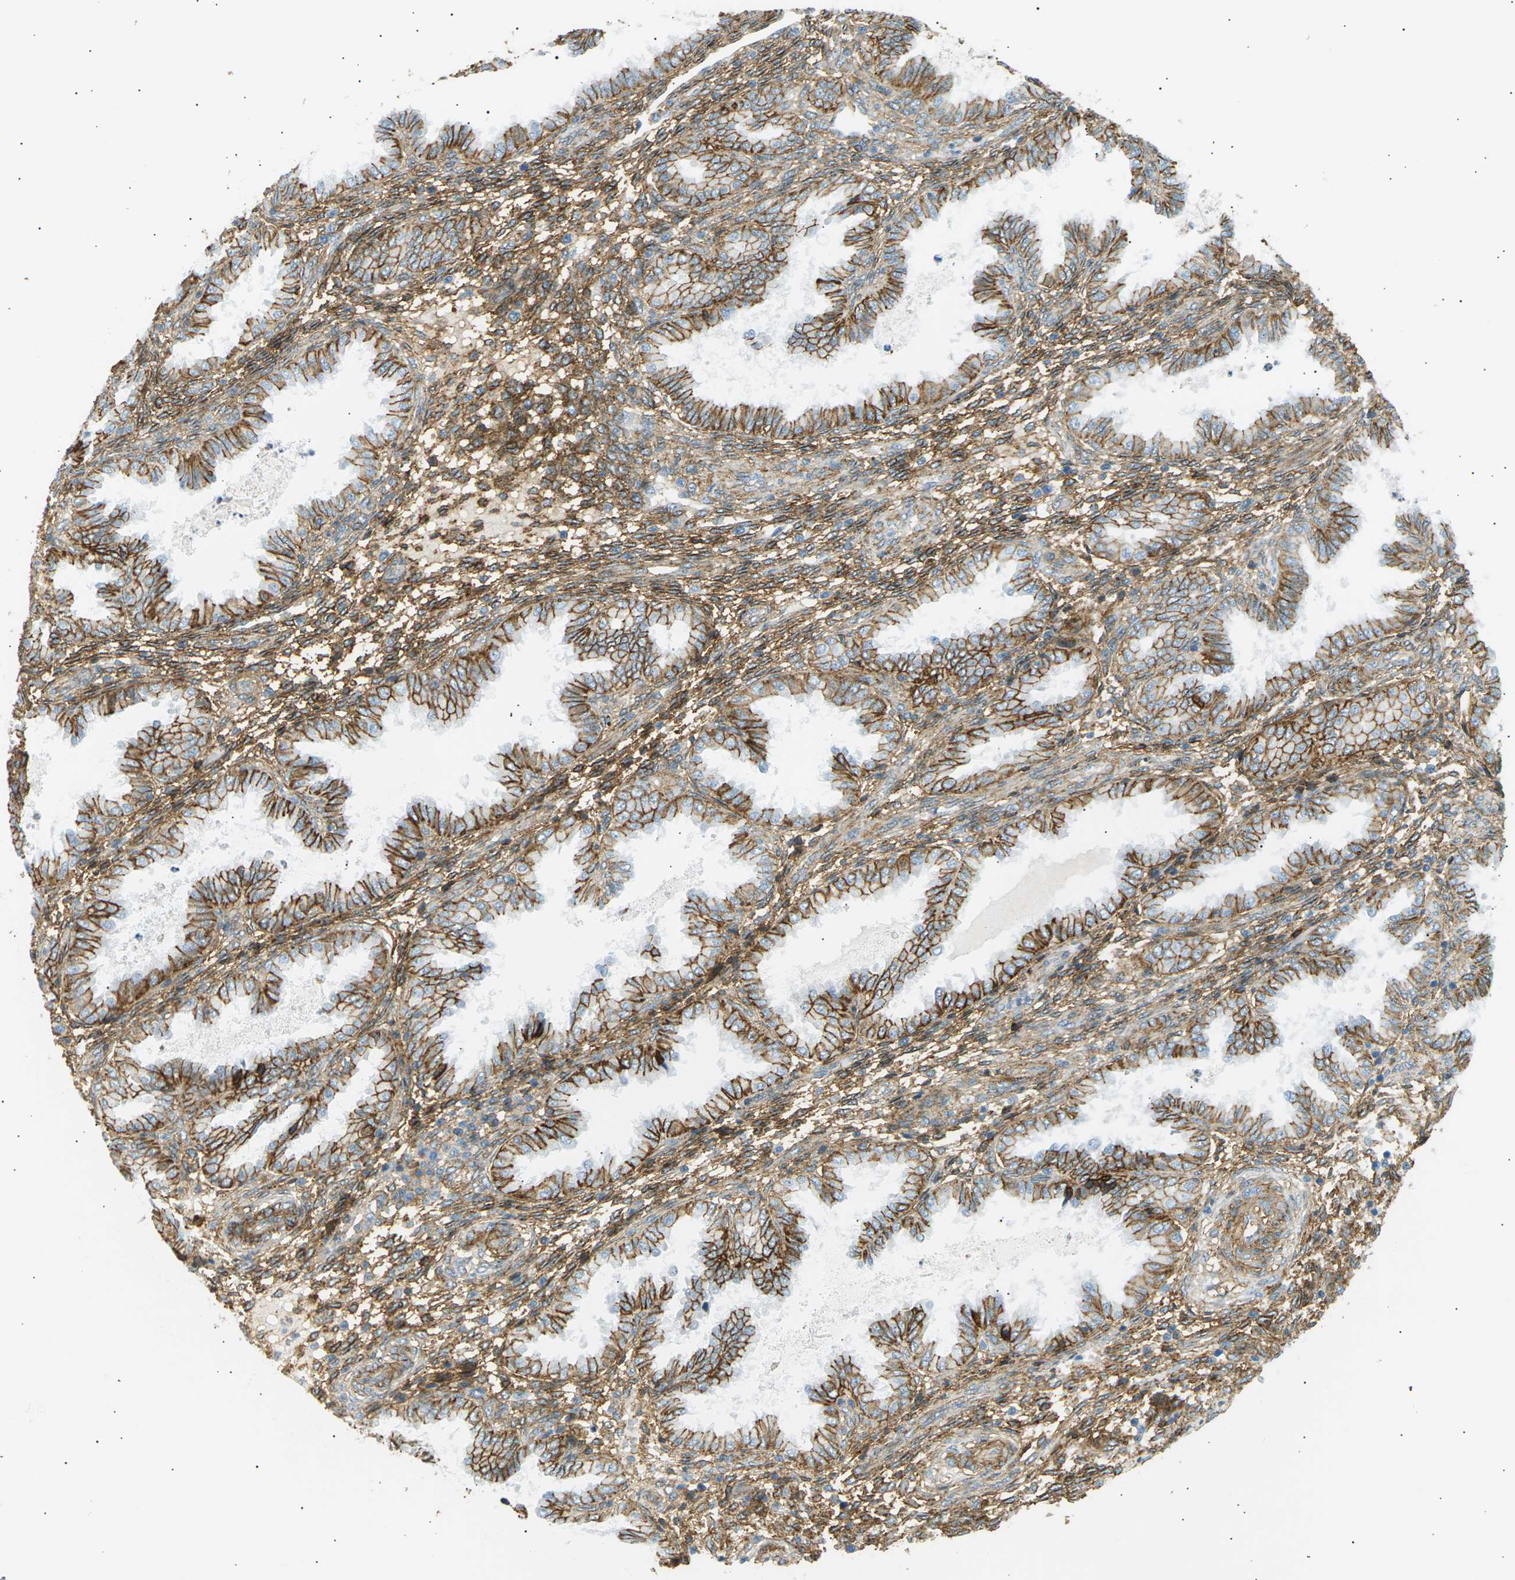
{"staining": {"intensity": "moderate", "quantity": "25%-75%", "location": "cytoplasmic/membranous"}, "tissue": "endometrium", "cell_type": "Cells in endometrial stroma", "image_type": "normal", "snomed": [{"axis": "morphology", "description": "Normal tissue, NOS"}, {"axis": "topography", "description": "Endometrium"}], "caption": "Protein staining demonstrates moderate cytoplasmic/membranous staining in approximately 25%-75% of cells in endometrial stroma in benign endometrium.", "gene": "ATP2B4", "patient": {"sex": "female", "age": 33}}